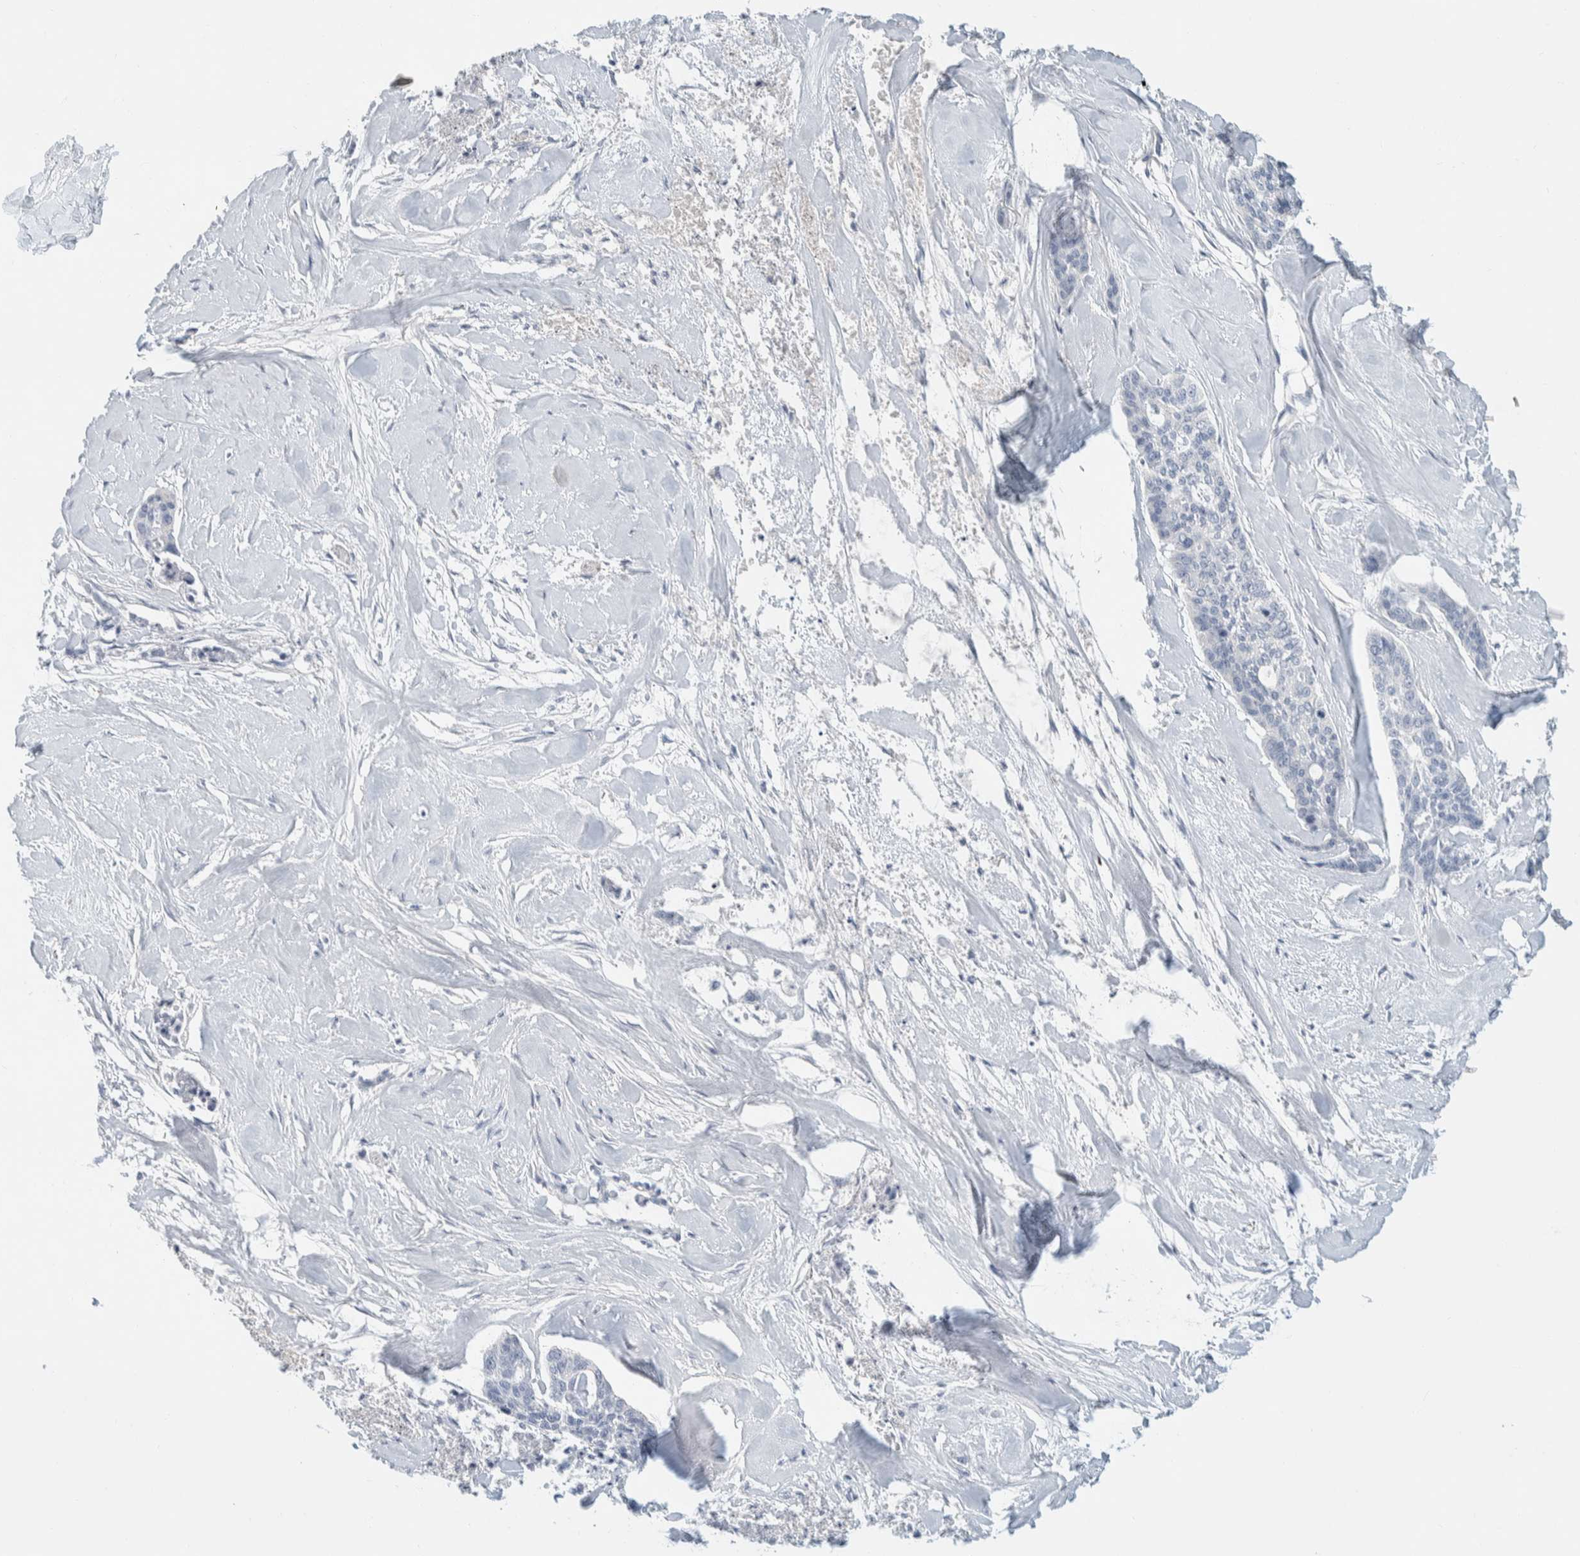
{"staining": {"intensity": "negative", "quantity": "none", "location": "none"}, "tissue": "skin cancer", "cell_type": "Tumor cells", "image_type": "cancer", "snomed": [{"axis": "morphology", "description": "Basal cell carcinoma"}, {"axis": "topography", "description": "Skin"}], "caption": "Tumor cells are negative for brown protein staining in skin cancer. The staining is performed using DAB (3,3'-diaminobenzidine) brown chromogen with nuclei counter-stained in using hematoxylin.", "gene": "ALOX12B", "patient": {"sex": "female", "age": 64}}